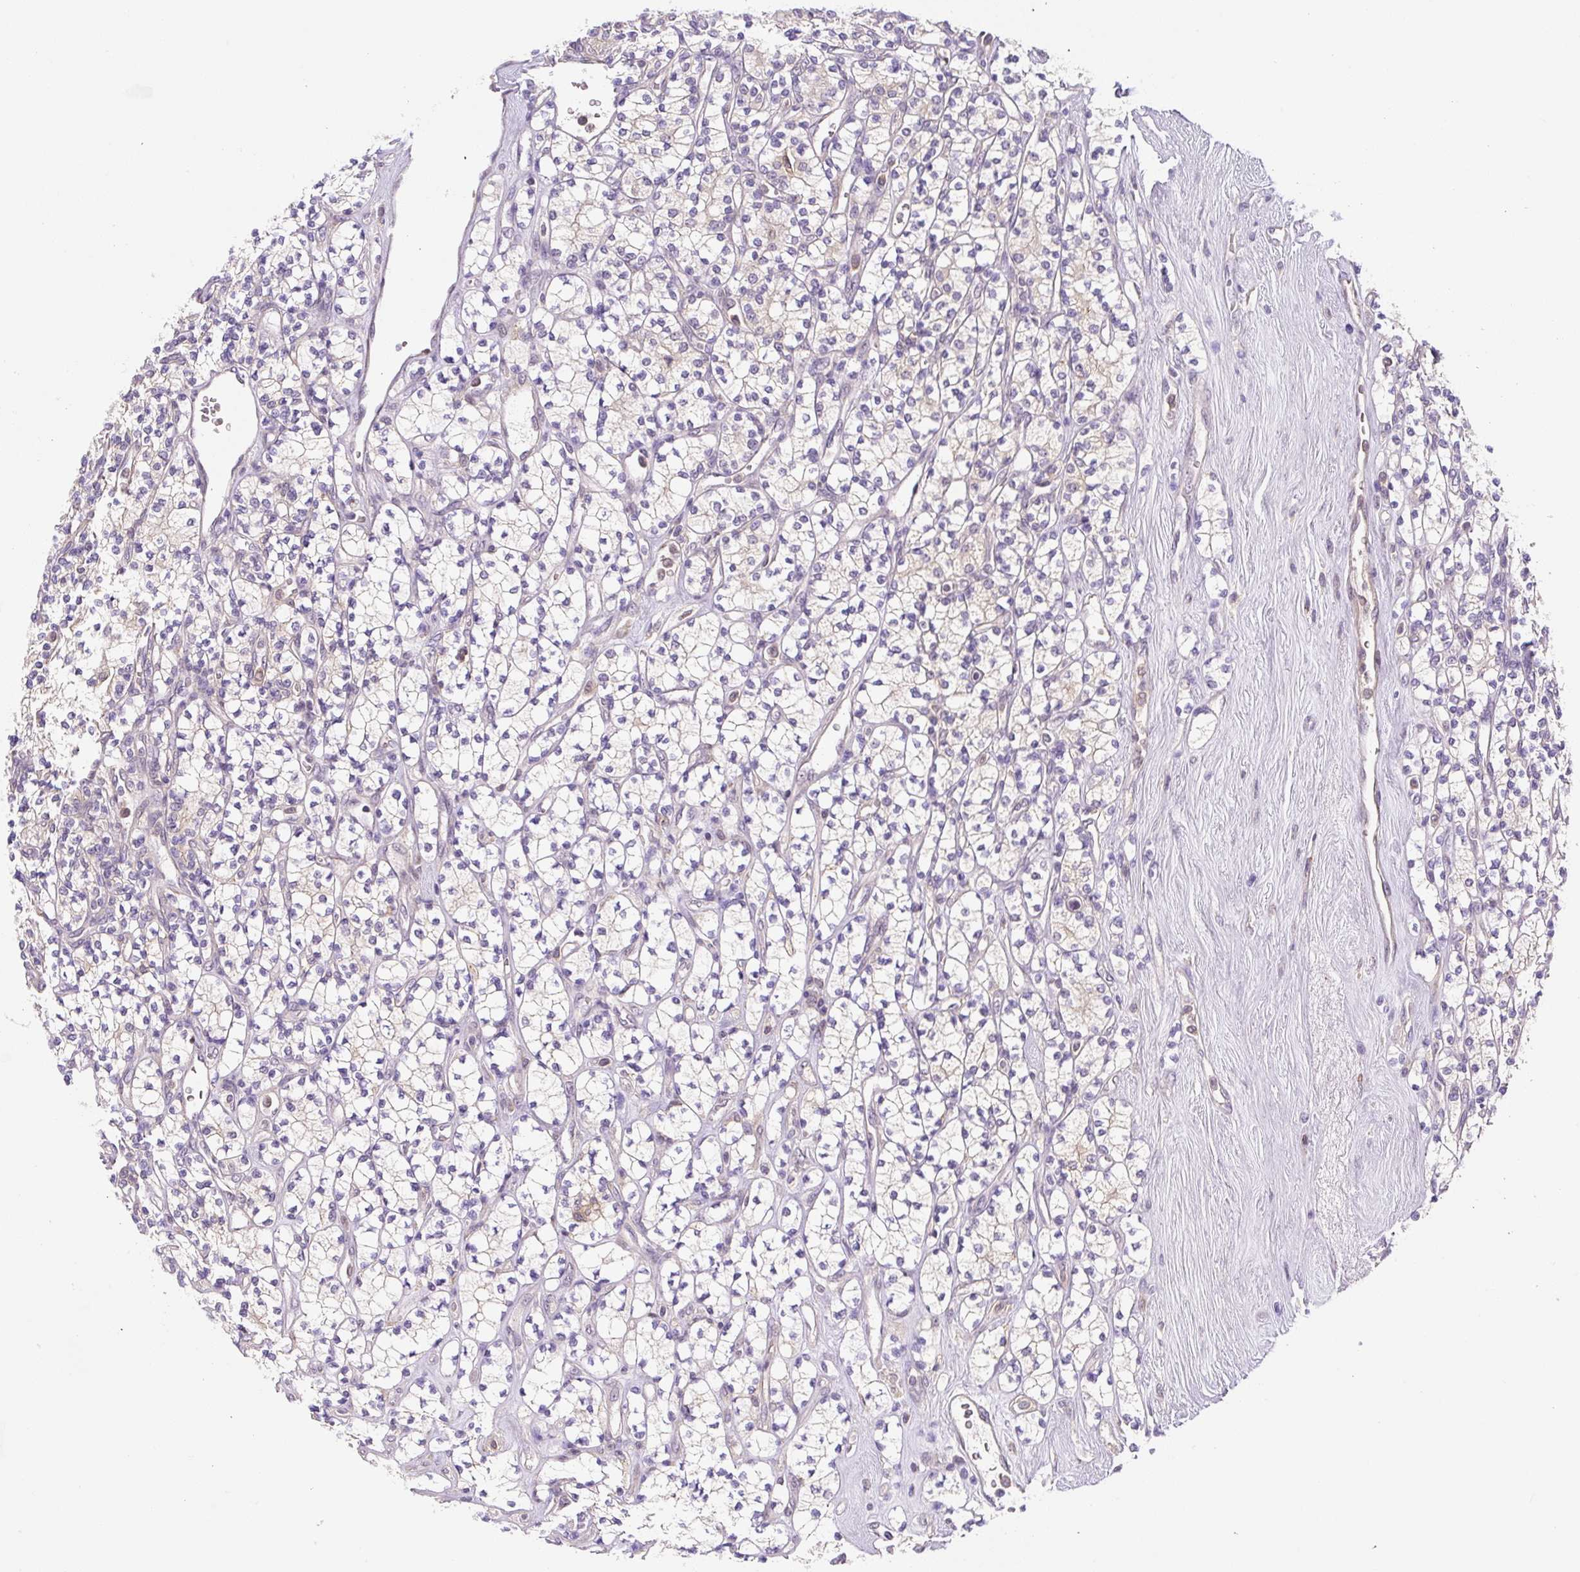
{"staining": {"intensity": "negative", "quantity": "none", "location": "none"}, "tissue": "renal cancer", "cell_type": "Tumor cells", "image_type": "cancer", "snomed": [{"axis": "morphology", "description": "Adenocarcinoma, NOS"}, {"axis": "topography", "description": "Kidney"}], "caption": "Adenocarcinoma (renal) stained for a protein using immunohistochemistry demonstrates no positivity tumor cells.", "gene": "PLA2G4A", "patient": {"sex": "male", "age": 77}}